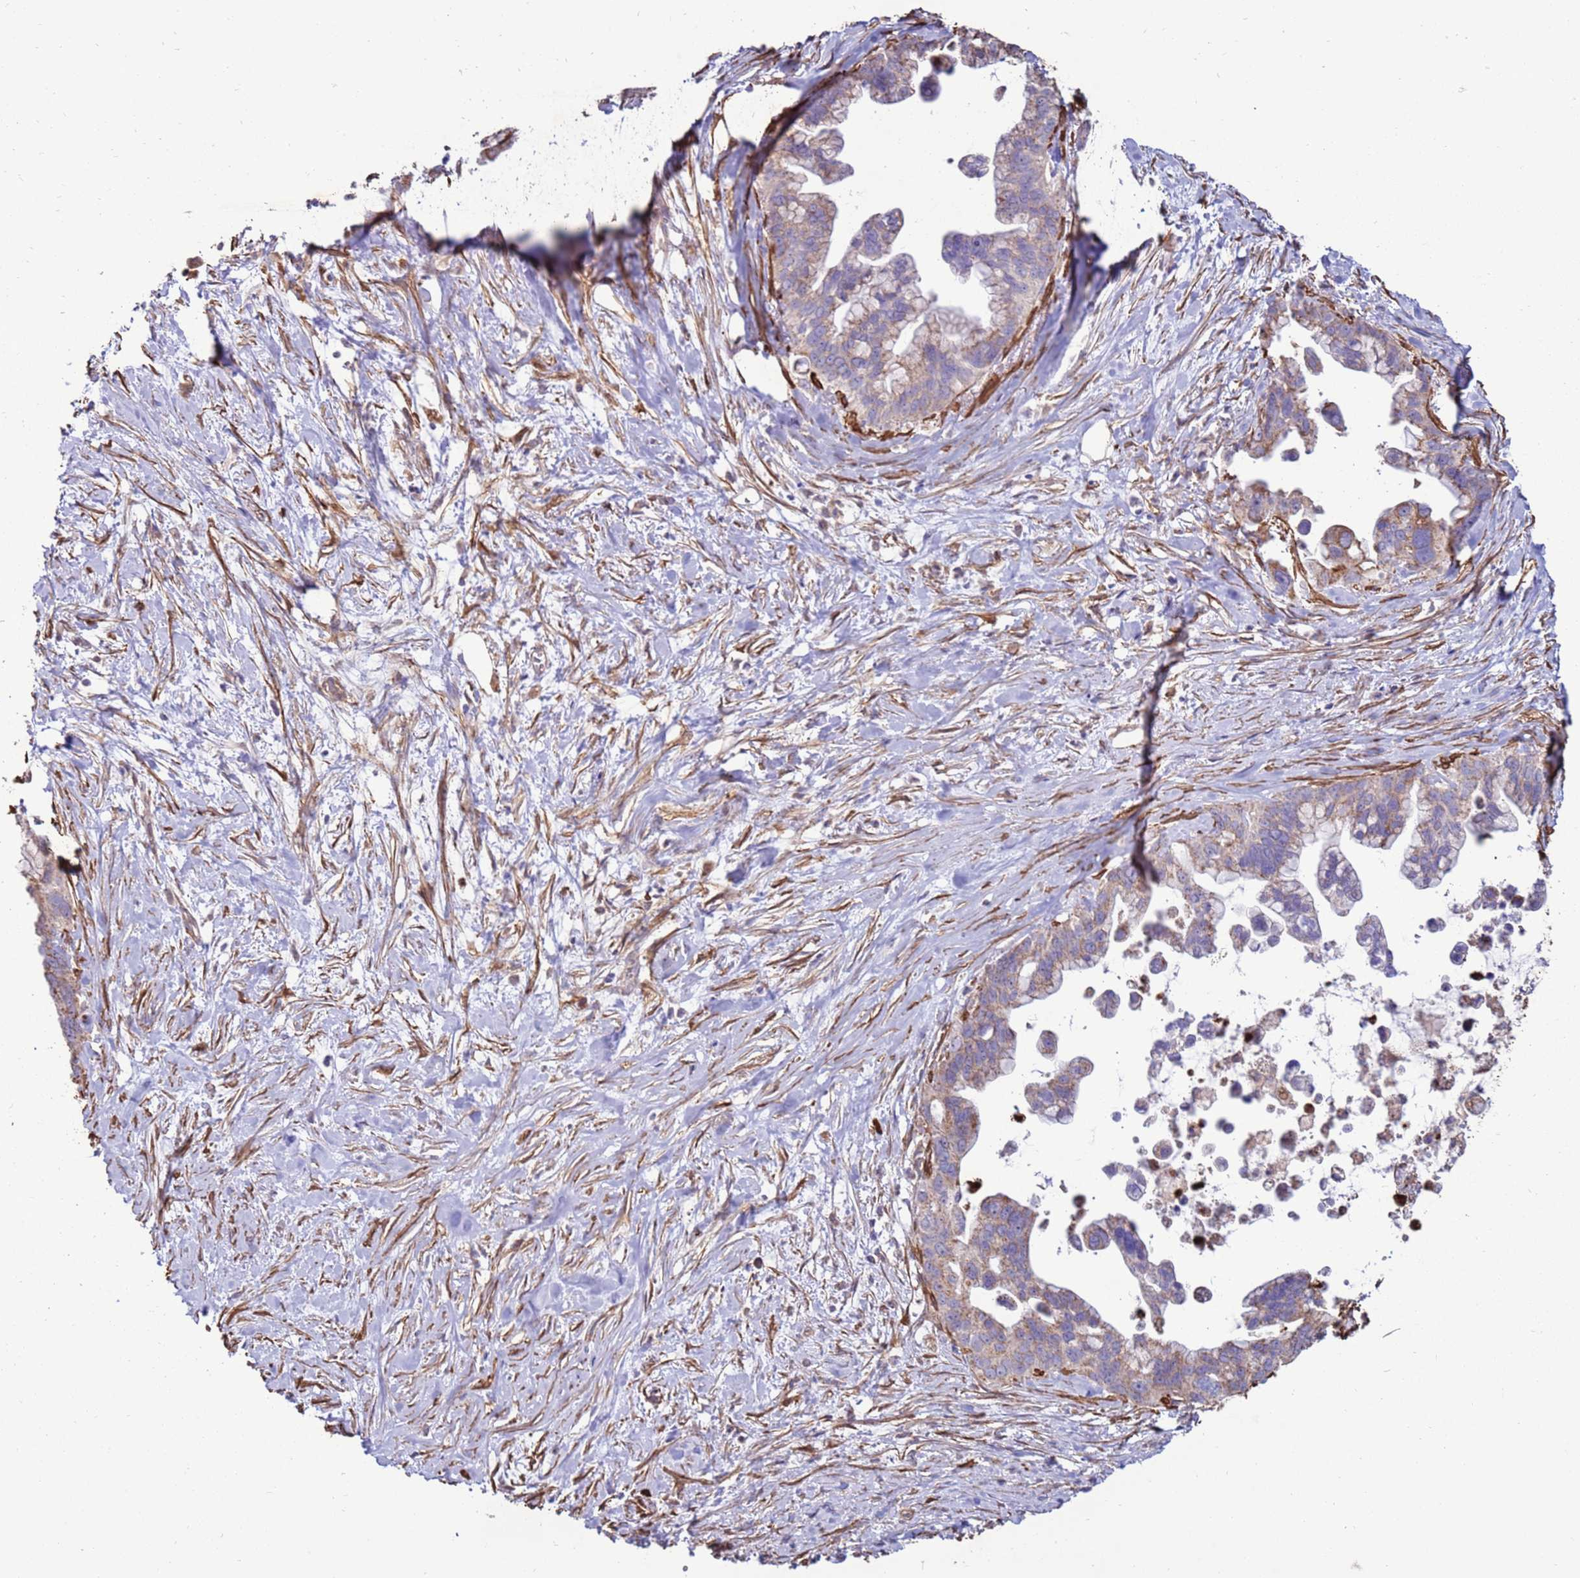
{"staining": {"intensity": "weak", "quantity": "<25%", "location": "cytoplasmic/membranous"}, "tissue": "pancreatic cancer", "cell_type": "Tumor cells", "image_type": "cancer", "snomed": [{"axis": "morphology", "description": "Adenocarcinoma, NOS"}, {"axis": "topography", "description": "Pancreas"}], "caption": "Photomicrograph shows no significant protein positivity in tumor cells of pancreatic adenocarcinoma.", "gene": "DDX59", "patient": {"sex": "female", "age": 83}}